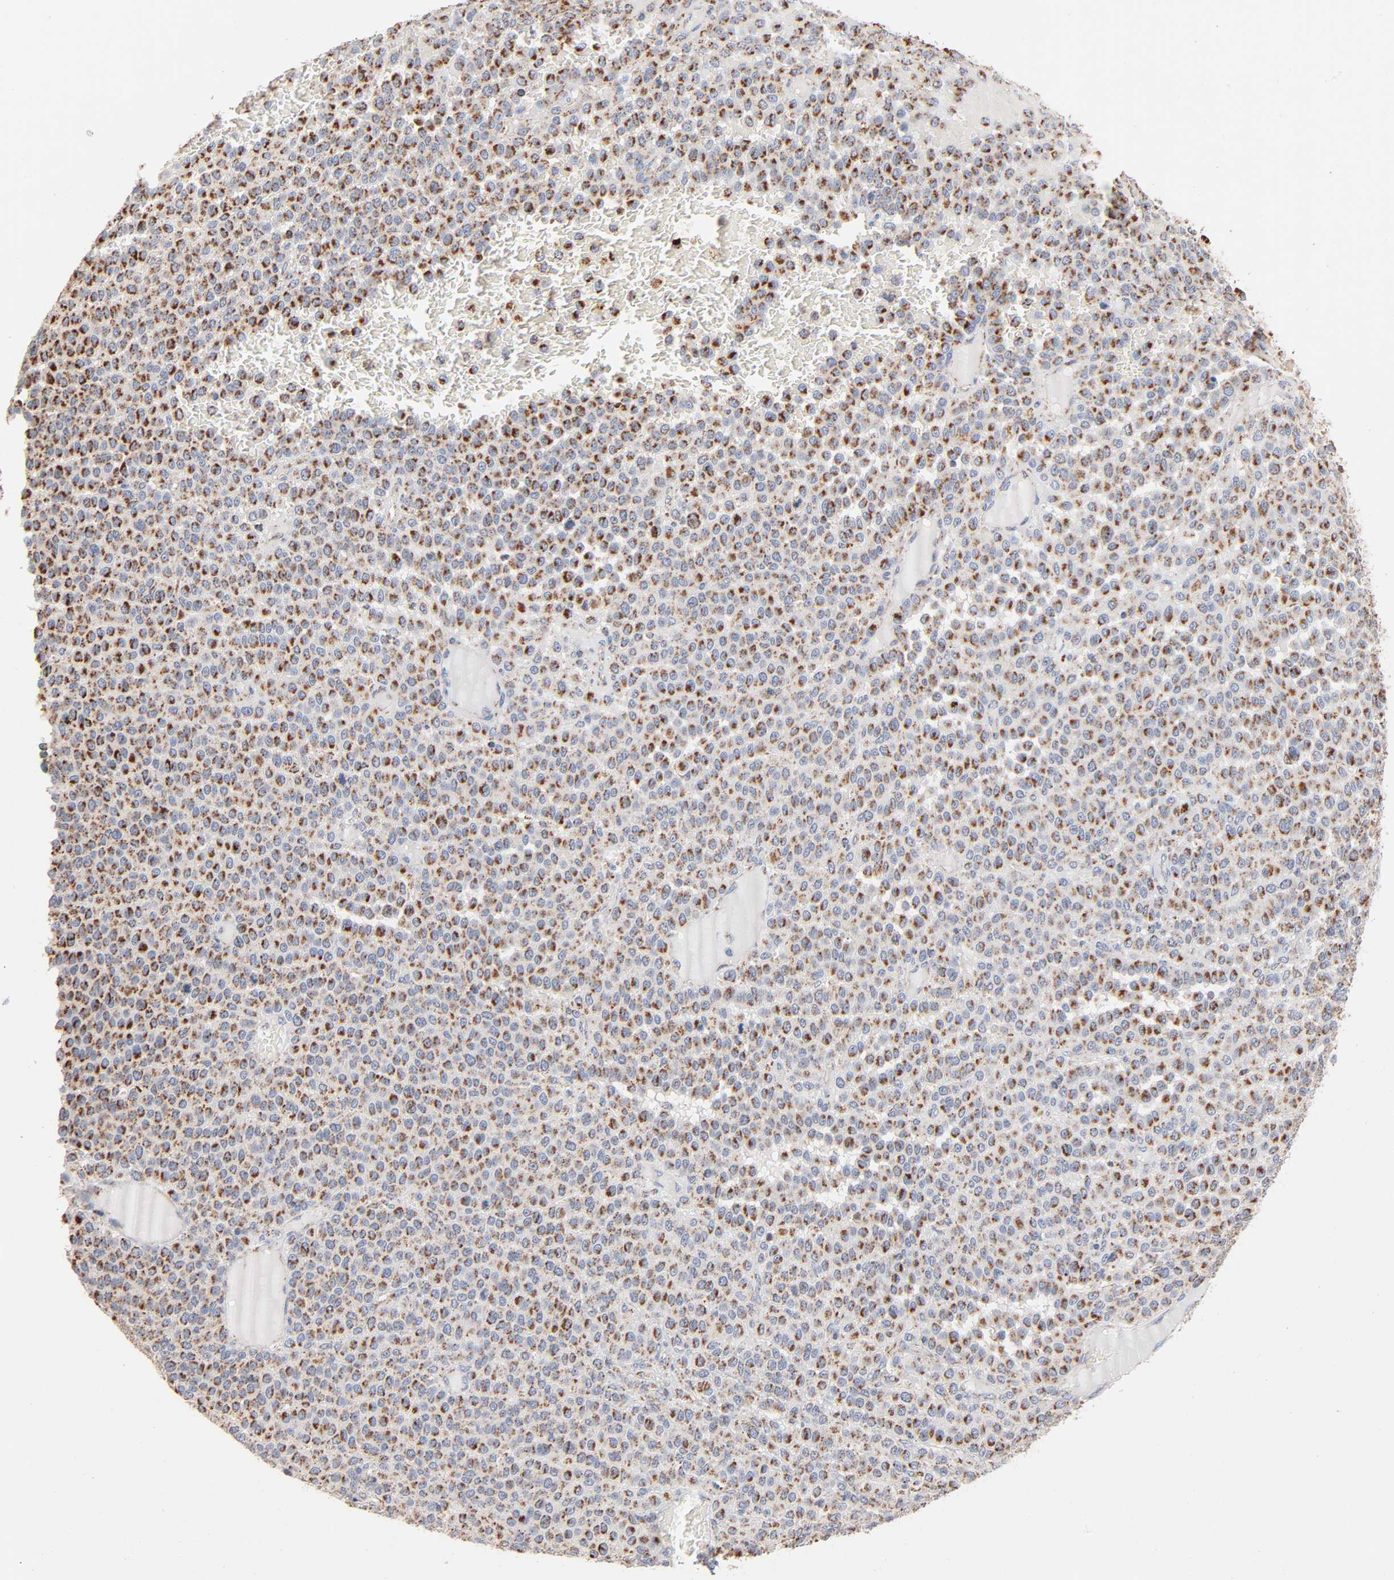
{"staining": {"intensity": "strong", "quantity": ">75%", "location": "cytoplasmic/membranous"}, "tissue": "melanoma", "cell_type": "Tumor cells", "image_type": "cancer", "snomed": [{"axis": "morphology", "description": "Malignant melanoma, Metastatic site"}, {"axis": "topography", "description": "Pancreas"}], "caption": "Malignant melanoma (metastatic site) stained for a protein (brown) shows strong cytoplasmic/membranous positive positivity in about >75% of tumor cells.", "gene": "UQCRC1", "patient": {"sex": "female", "age": 30}}